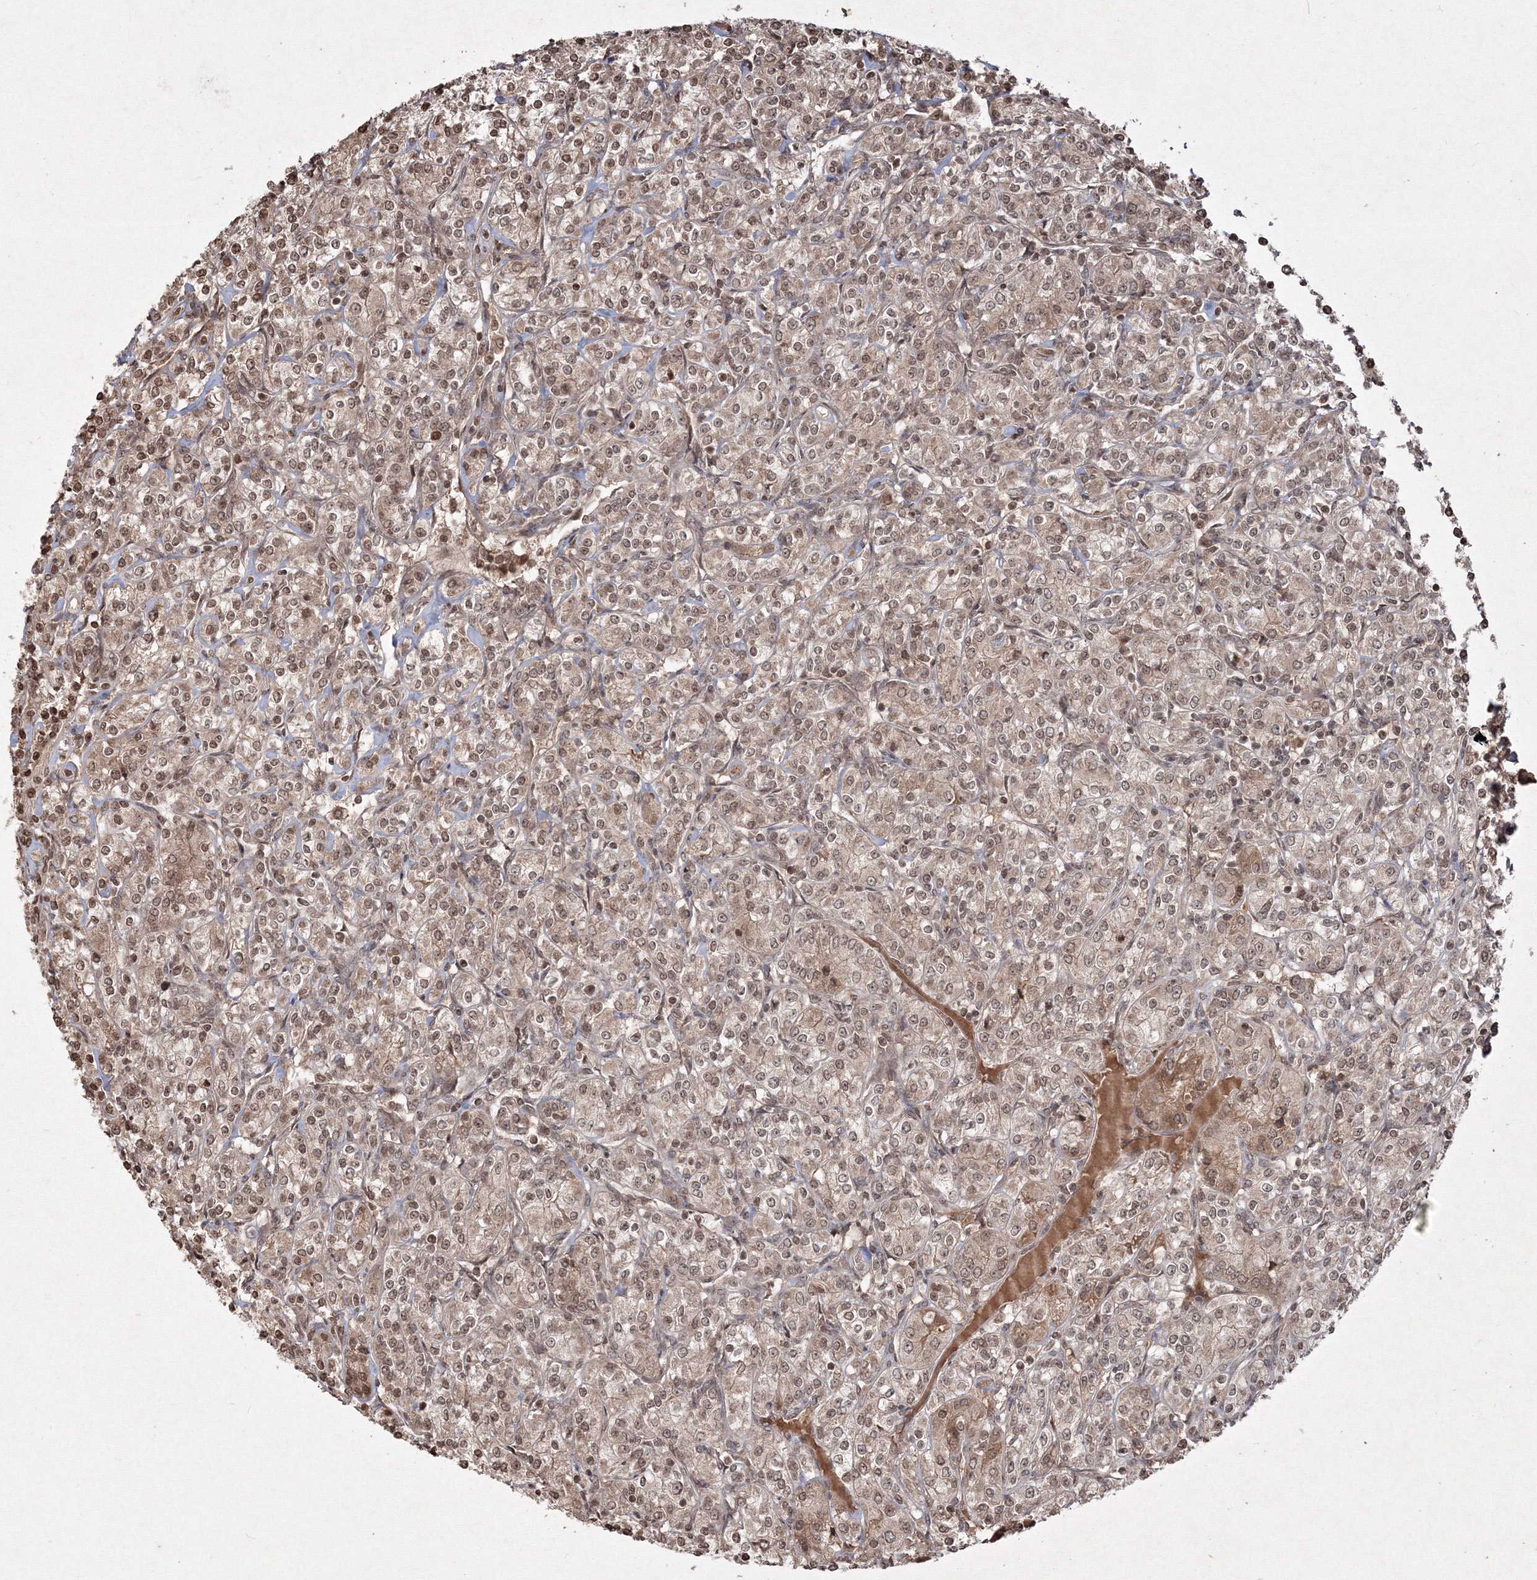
{"staining": {"intensity": "moderate", "quantity": ">75%", "location": "cytoplasmic/membranous,nuclear"}, "tissue": "renal cancer", "cell_type": "Tumor cells", "image_type": "cancer", "snomed": [{"axis": "morphology", "description": "Adenocarcinoma, NOS"}, {"axis": "topography", "description": "Kidney"}], "caption": "Protein staining displays moderate cytoplasmic/membranous and nuclear expression in about >75% of tumor cells in renal cancer (adenocarcinoma). (Stains: DAB (3,3'-diaminobenzidine) in brown, nuclei in blue, Microscopy: brightfield microscopy at high magnification).", "gene": "PEX13", "patient": {"sex": "male", "age": 77}}